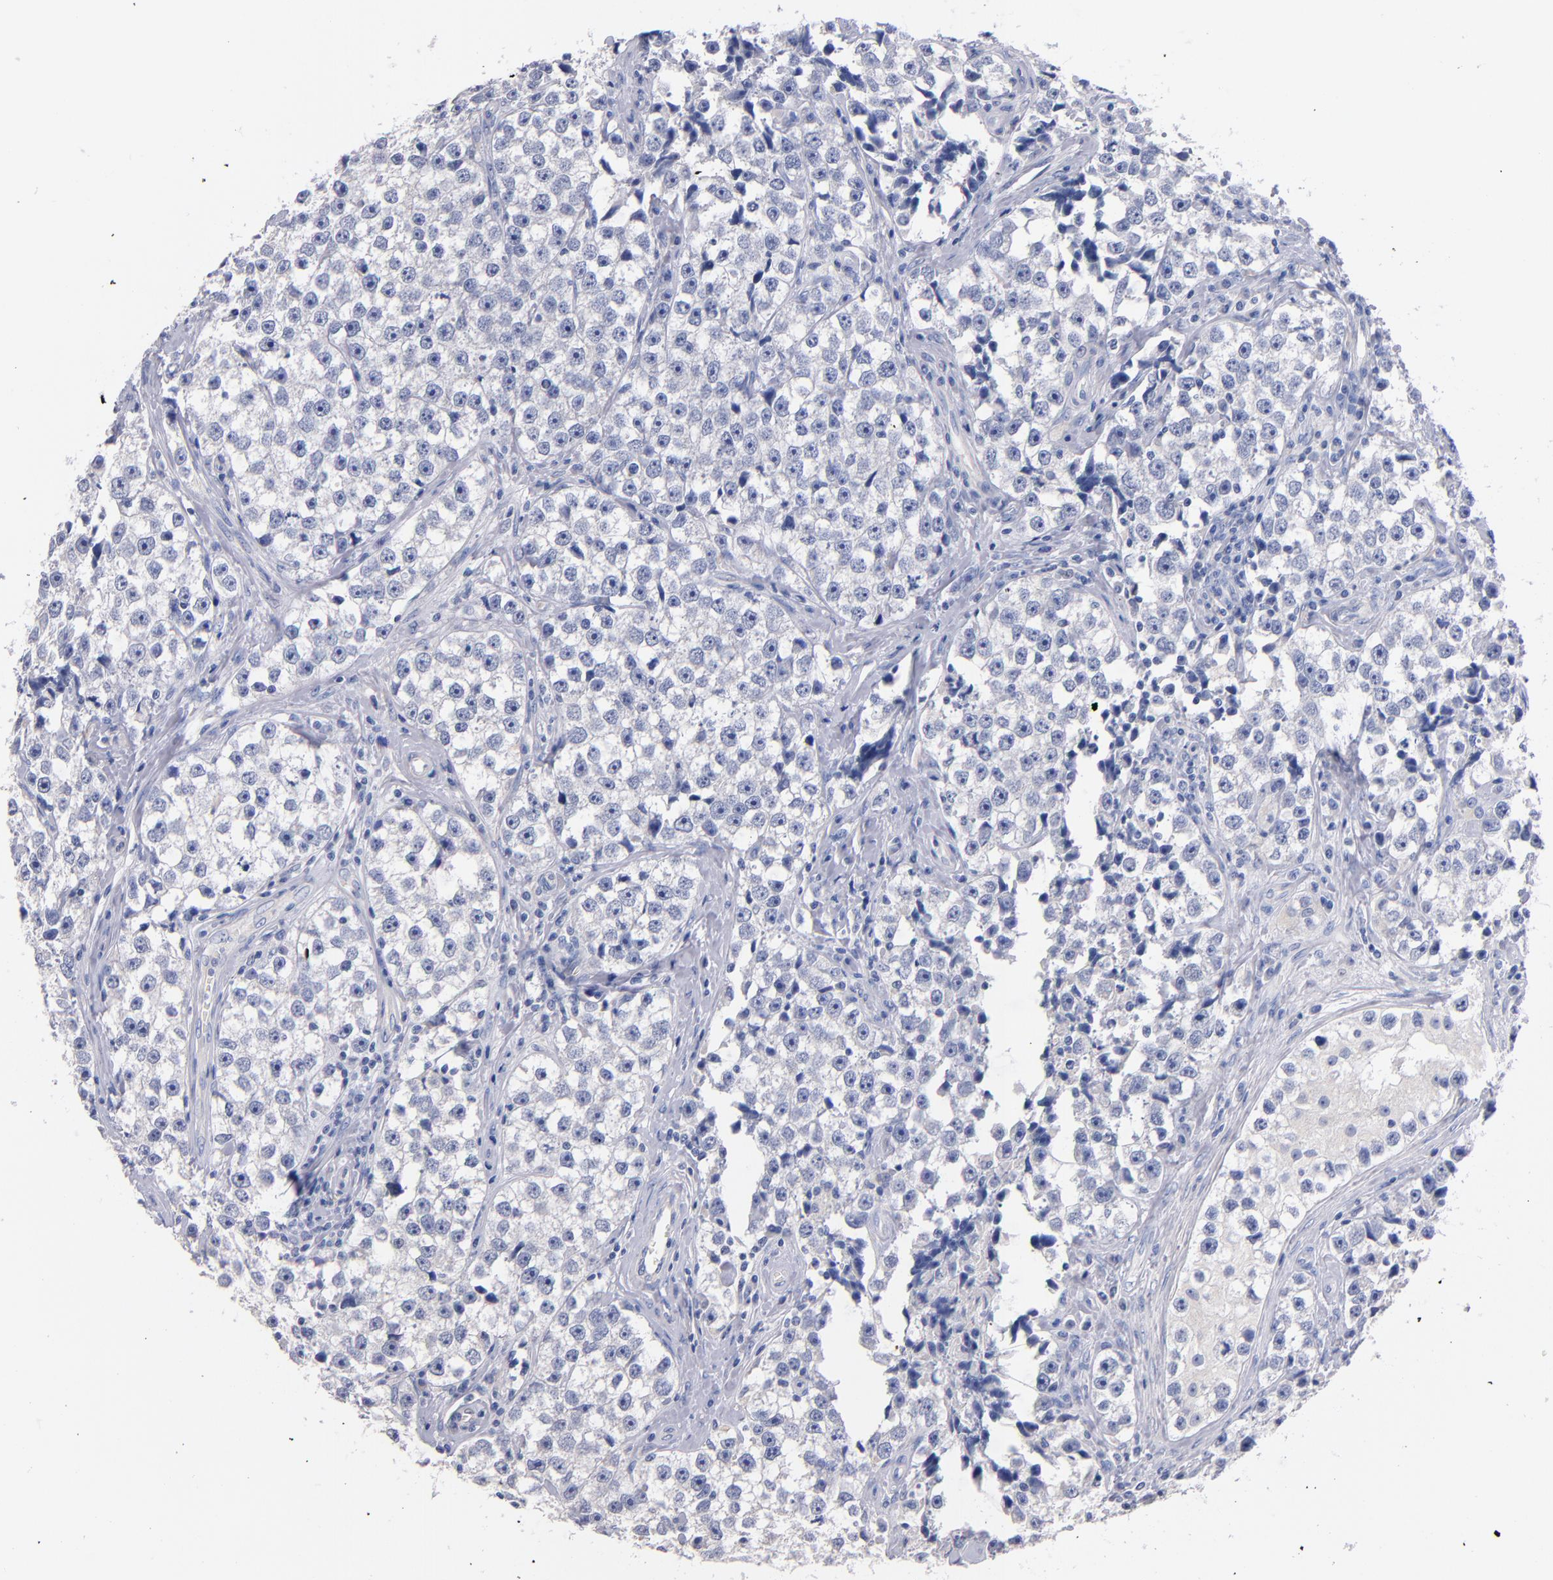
{"staining": {"intensity": "negative", "quantity": "none", "location": "none"}, "tissue": "testis cancer", "cell_type": "Tumor cells", "image_type": "cancer", "snomed": [{"axis": "morphology", "description": "Seminoma, NOS"}, {"axis": "topography", "description": "Testis"}], "caption": "This is a histopathology image of immunohistochemistry (IHC) staining of testis cancer, which shows no positivity in tumor cells. The staining was performed using DAB (3,3'-diaminobenzidine) to visualize the protein expression in brown, while the nuclei were stained in blue with hematoxylin (Magnification: 20x).", "gene": "CNTNAP2", "patient": {"sex": "male", "age": 32}}